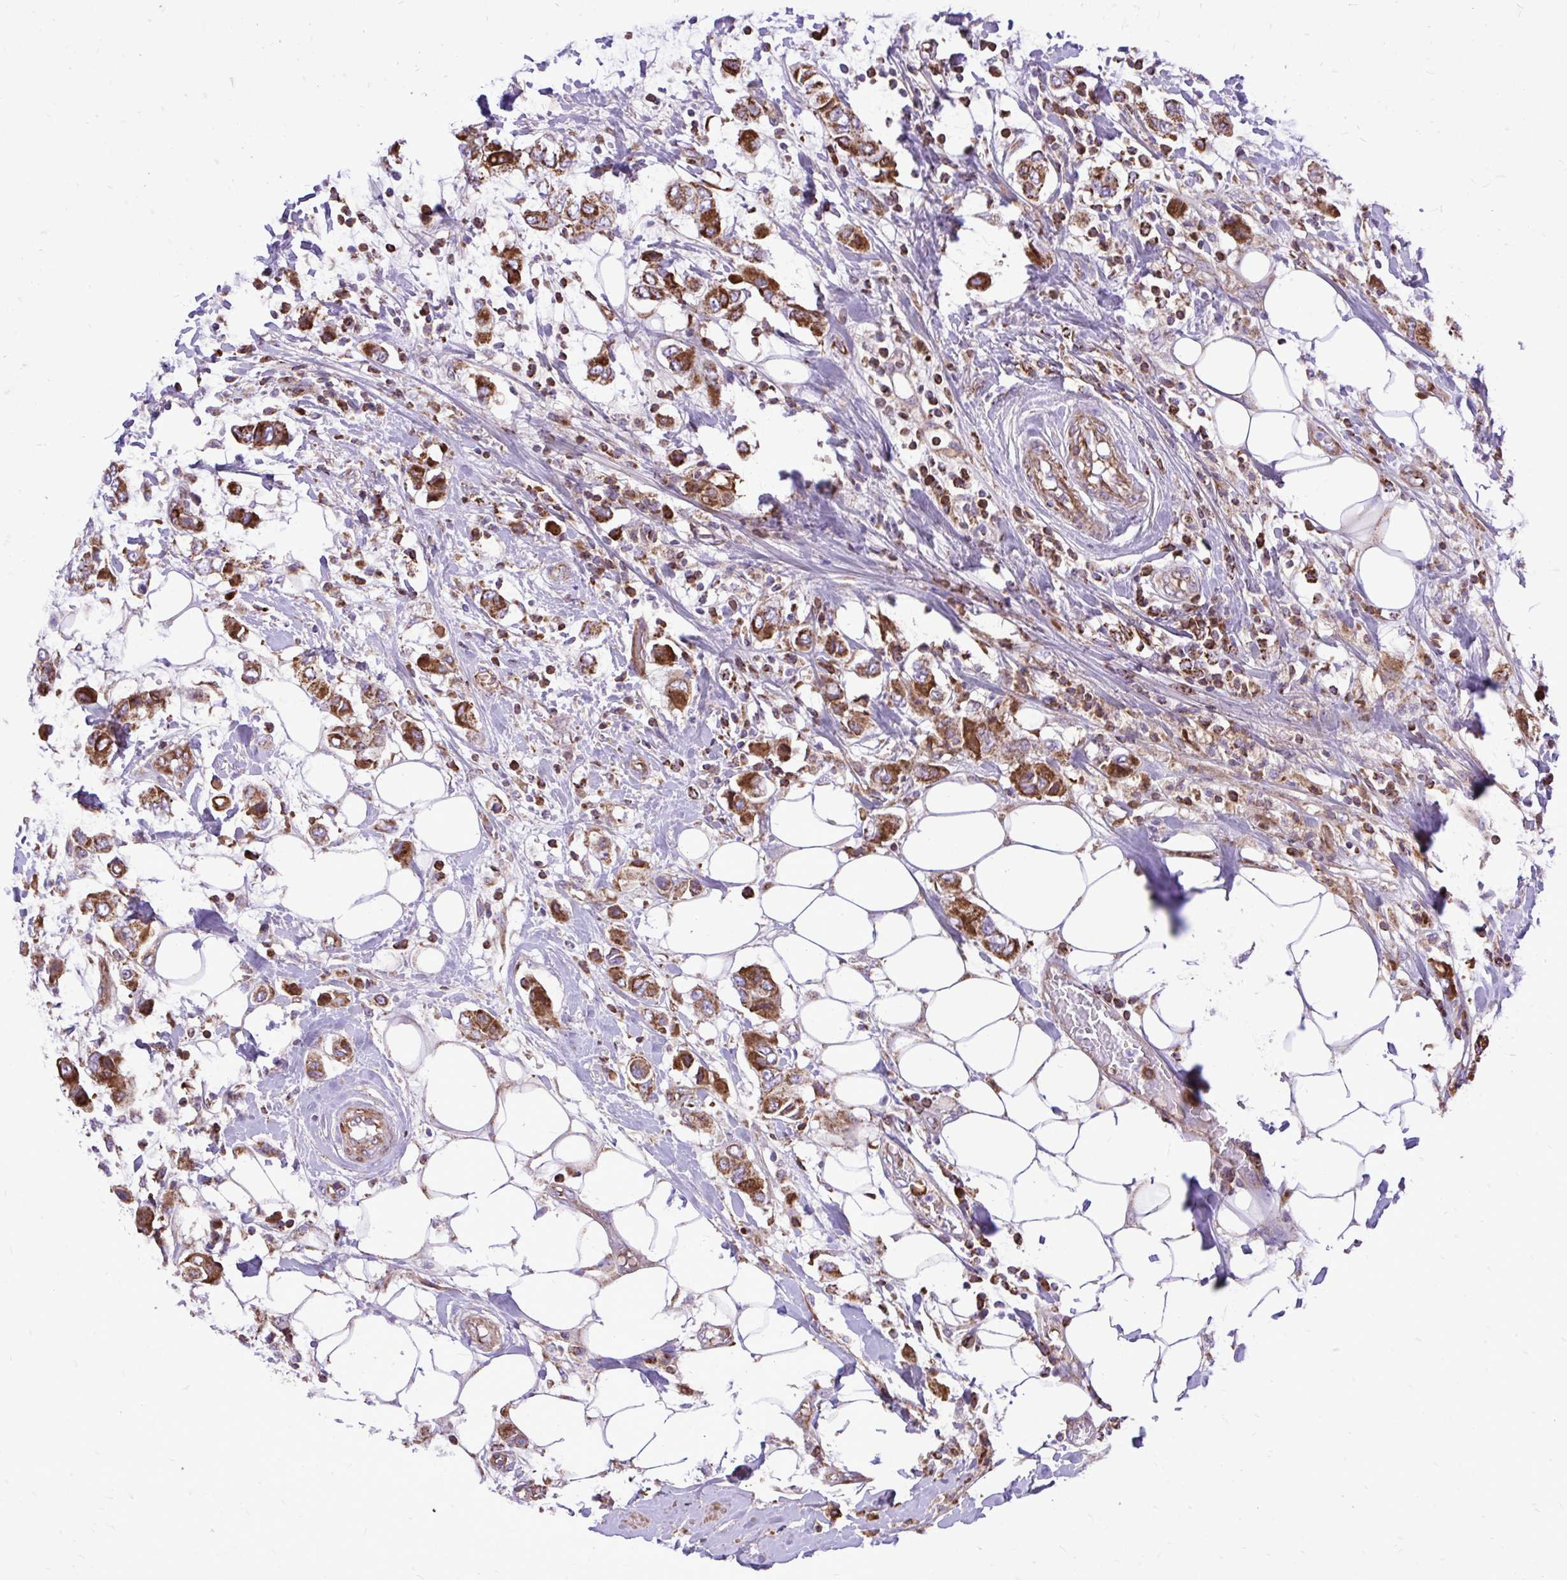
{"staining": {"intensity": "strong", "quantity": ">75%", "location": "cytoplasmic/membranous"}, "tissue": "breast cancer", "cell_type": "Tumor cells", "image_type": "cancer", "snomed": [{"axis": "morphology", "description": "Lobular carcinoma"}, {"axis": "topography", "description": "Breast"}], "caption": "Immunohistochemistry (IHC) image of breast cancer (lobular carcinoma) stained for a protein (brown), which demonstrates high levels of strong cytoplasmic/membranous expression in about >75% of tumor cells.", "gene": "ATP13A2", "patient": {"sex": "female", "age": 51}}